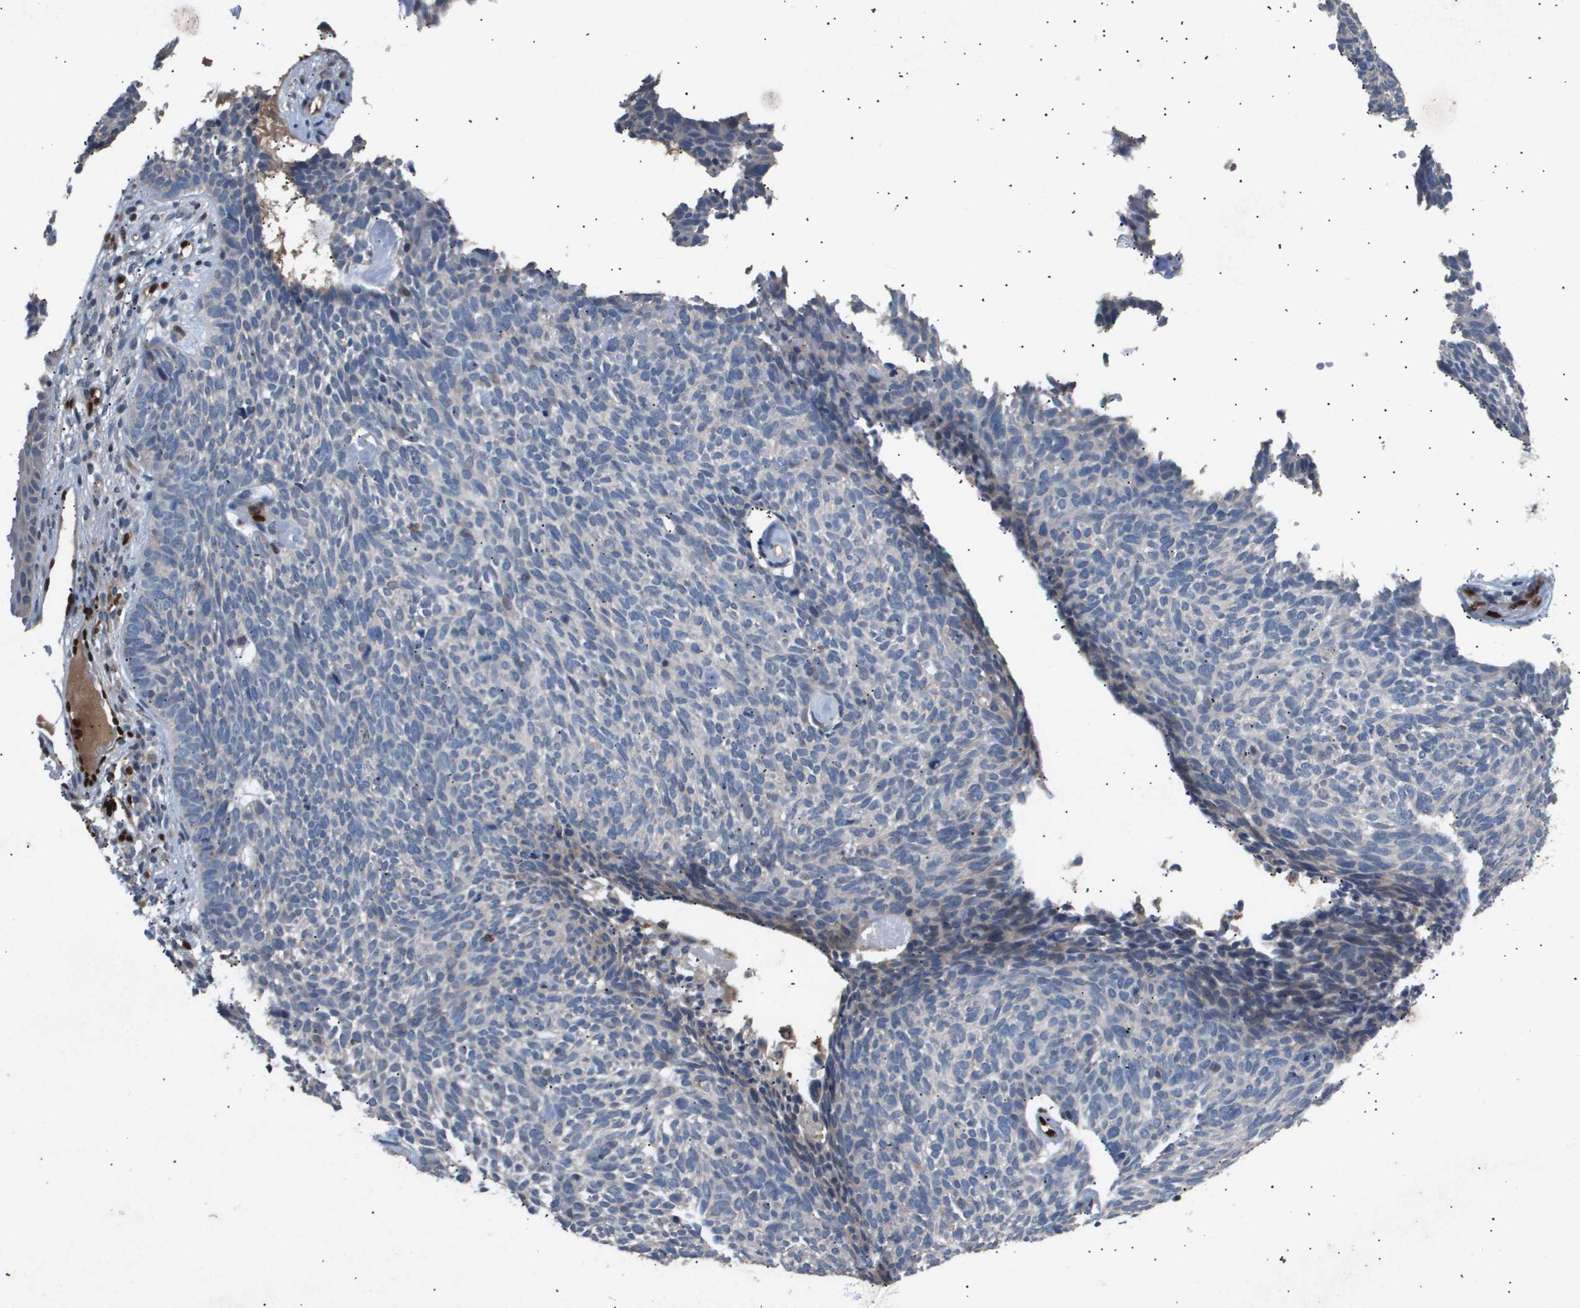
{"staining": {"intensity": "negative", "quantity": "none", "location": "none"}, "tissue": "skin cancer", "cell_type": "Tumor cells", "image_type": "cancer", "snomed": [{"axis": "morphology", "description": "Basal cell carcinoma"}, {"axis": "topography", "description": "Skin"}], "caption": "A high-resolution histopathology image shows IHC staining of basal cell carcinoma (skin), which shows no significant positivity in tumor cells.", "gene": "ERG", "patient": {"sex": "female", "age": 84}}